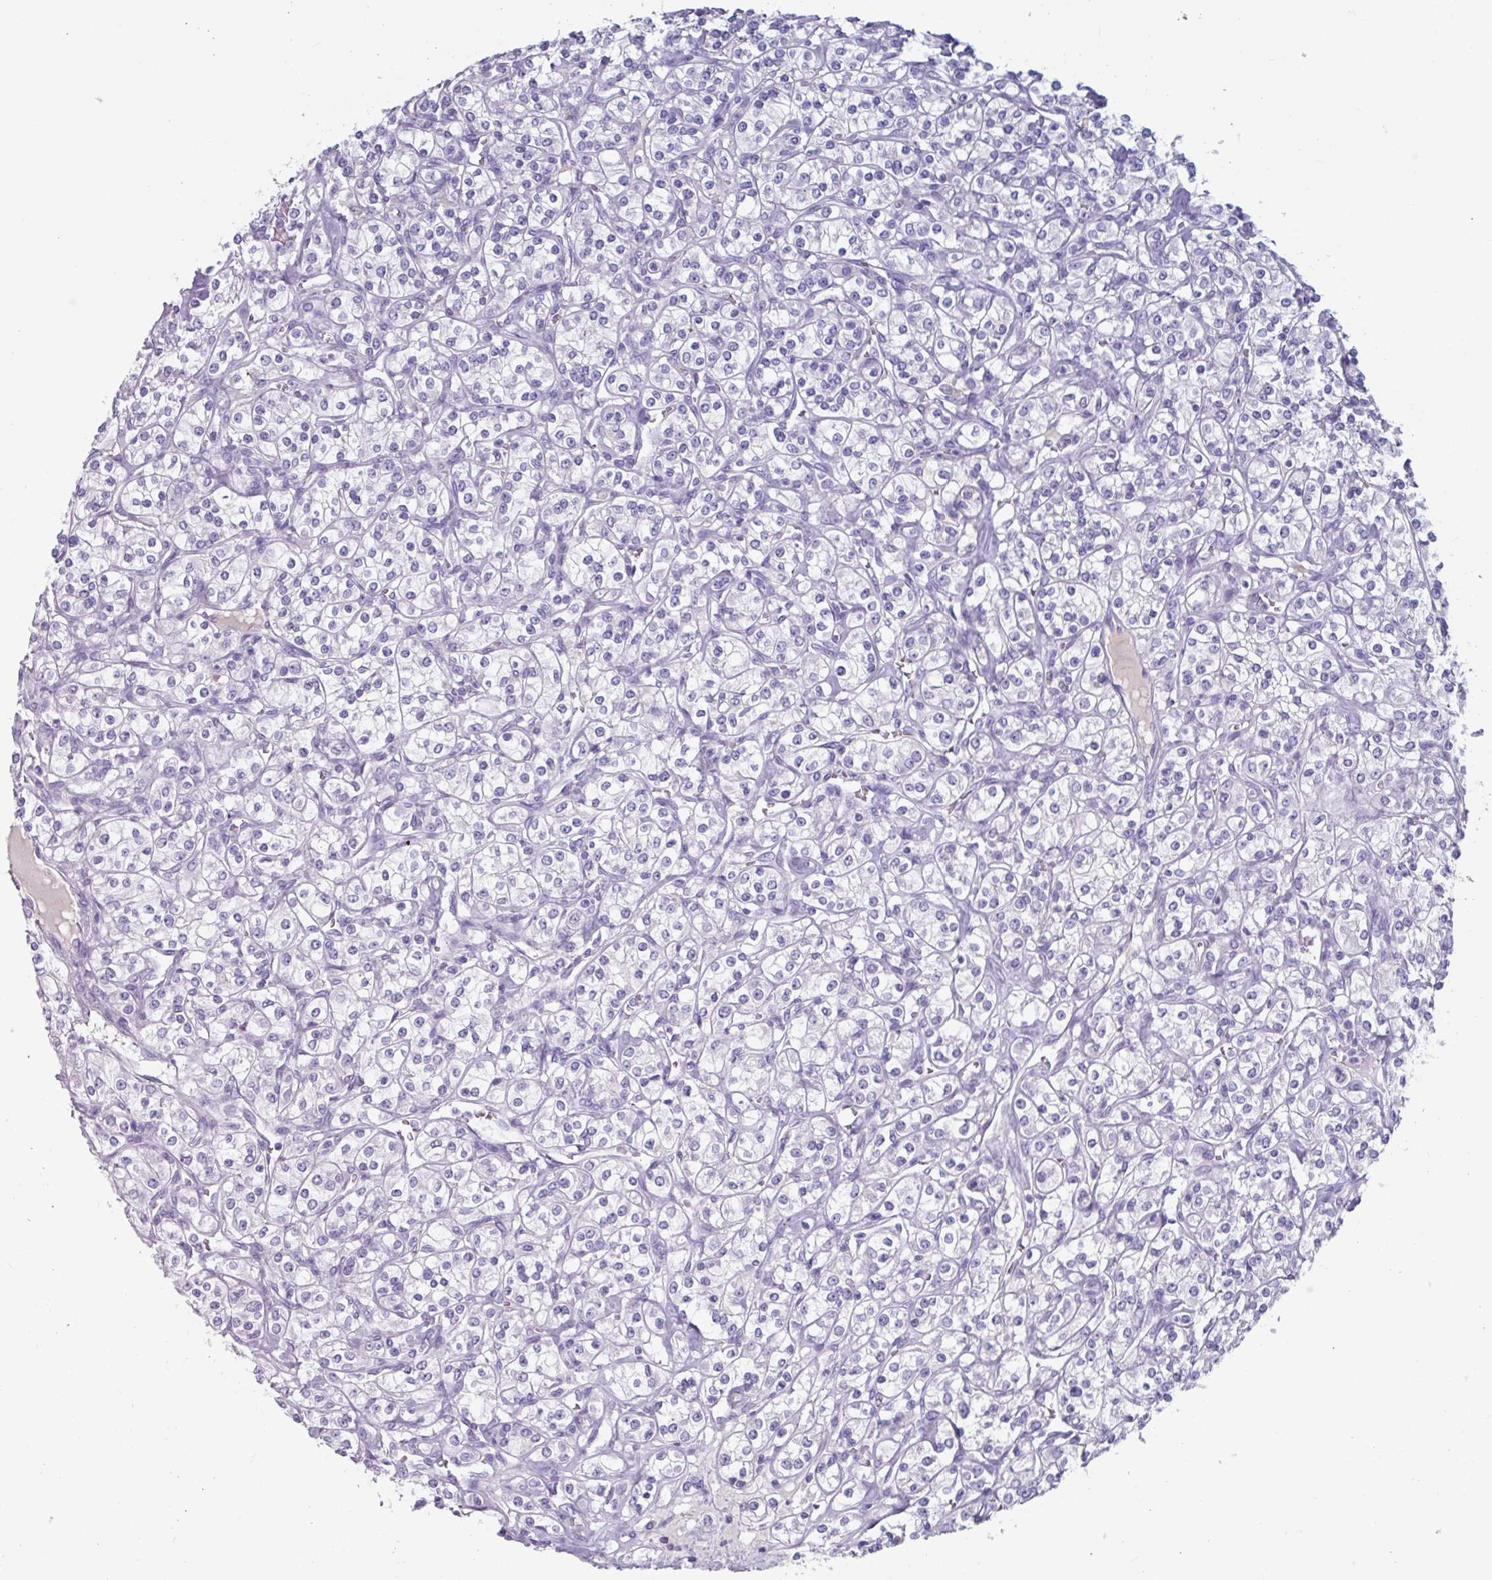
{"staining": {"intensity": "negative", "quantity": "none", "location": "none"}, "tissue": "renal cancer", "cell_type": "Tumor cells", "image_type": "cancer", "snomed": [{"axis": "morphology", "description": "Adenocarcinoma, NOS"}, {"axis": "topography", "description": "Kidney"}], "caption": "Immunohistochemistry of renal cancer (adenocarcinoma) demonstrates no expression in tumor cells.", "gene": "OR2T10", "patient": {"sex": "male", "age": 77}}